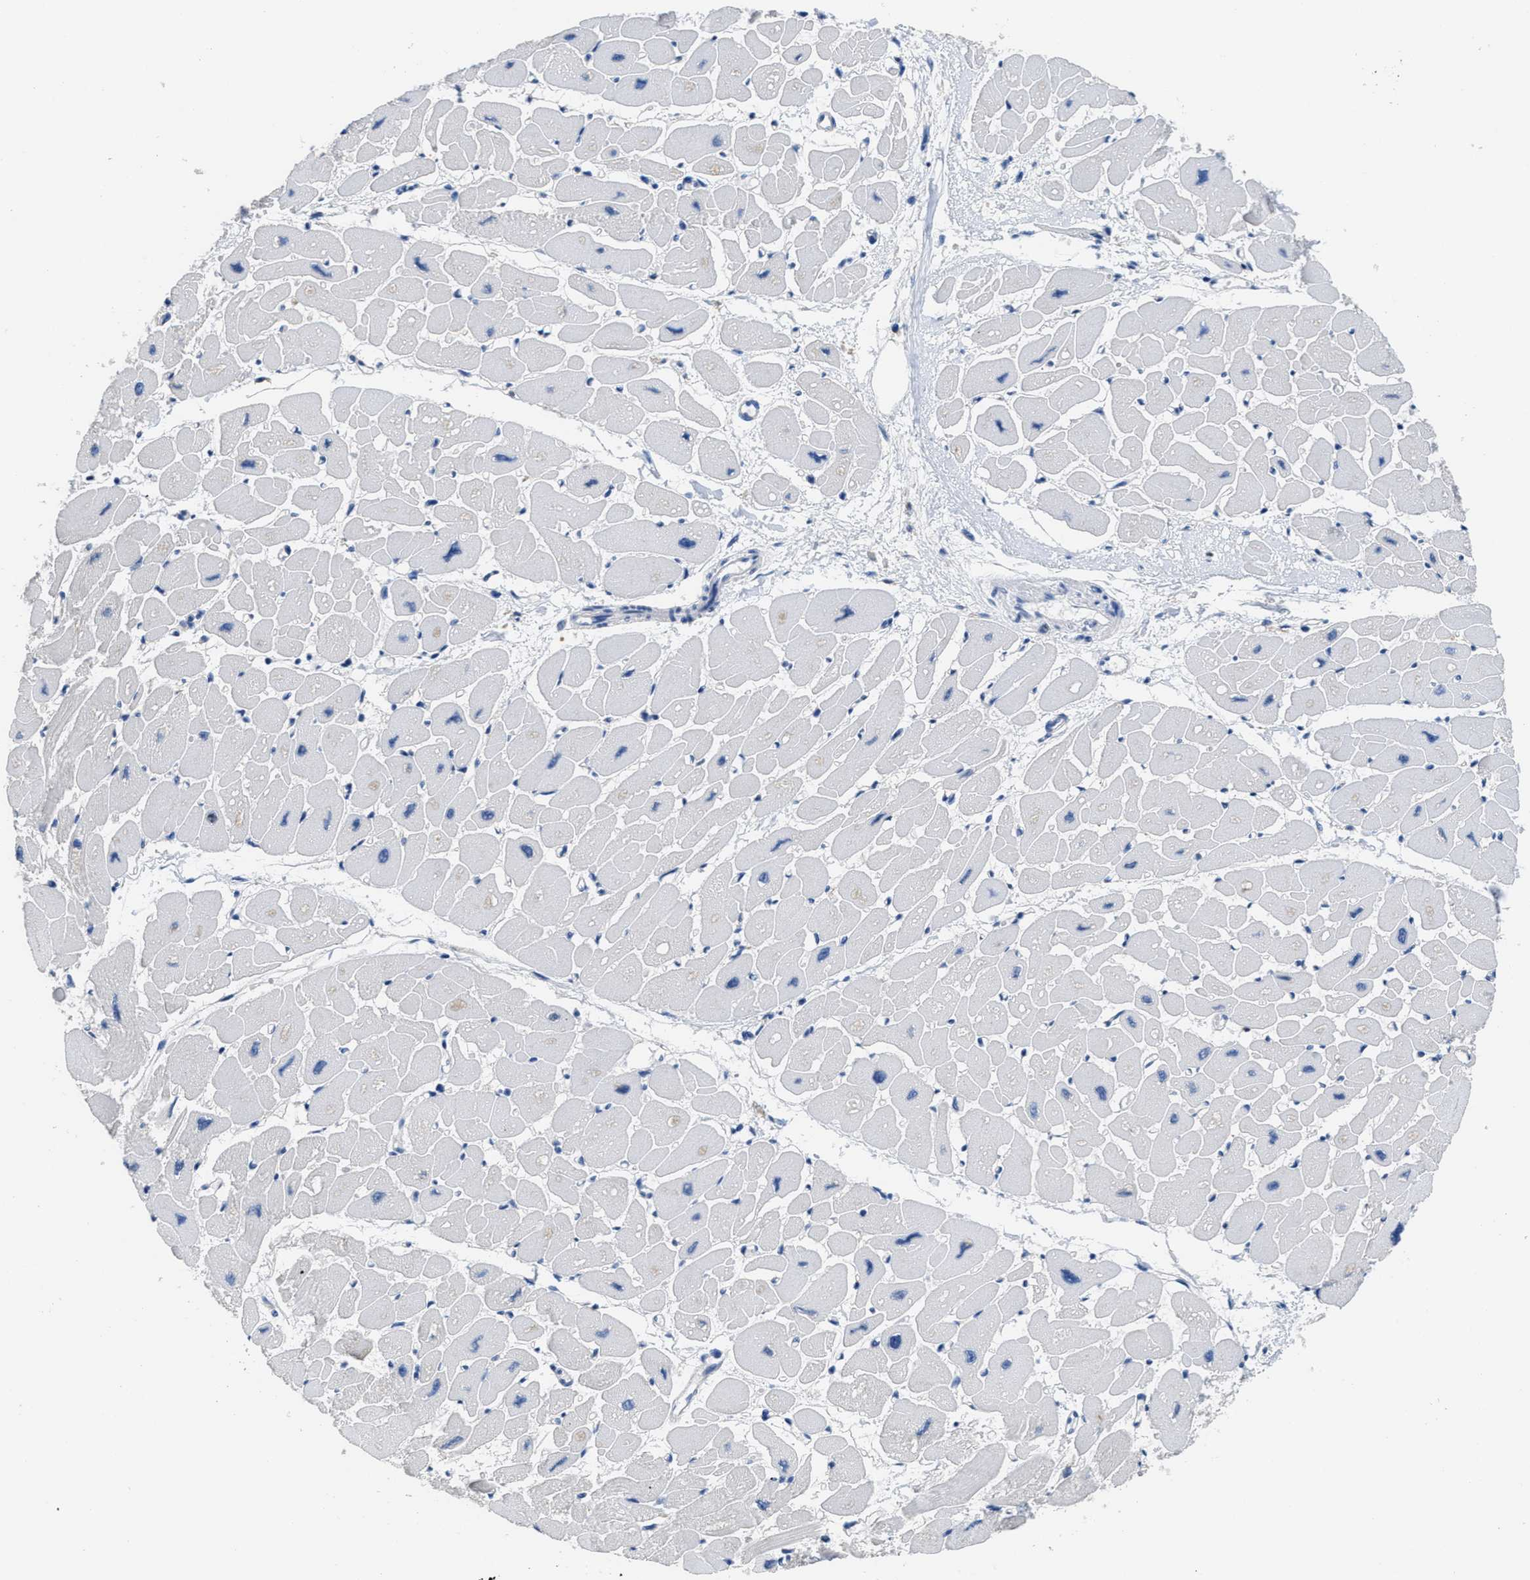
{"staining": {"intensity": "negative", "quantity": "none", "location": "none"}, "tissue": "heart muscle", "cell_type": "Cardiomyocytes", "image_type": "normal", "snomed": [{"axis": "morphology", "description": "Normal tissue, NOS"}, {"axis": "topography", "description": "Heart"}], "caption": "Photomicrograph shows no significant protein positivity in cardiomyocytes of normal heart muscle. (Immunohistochemistry (ihc), brightfield microscopy, high magnification).", "gene": "CA9", "patient": {"sex": "female", "age": 54}}